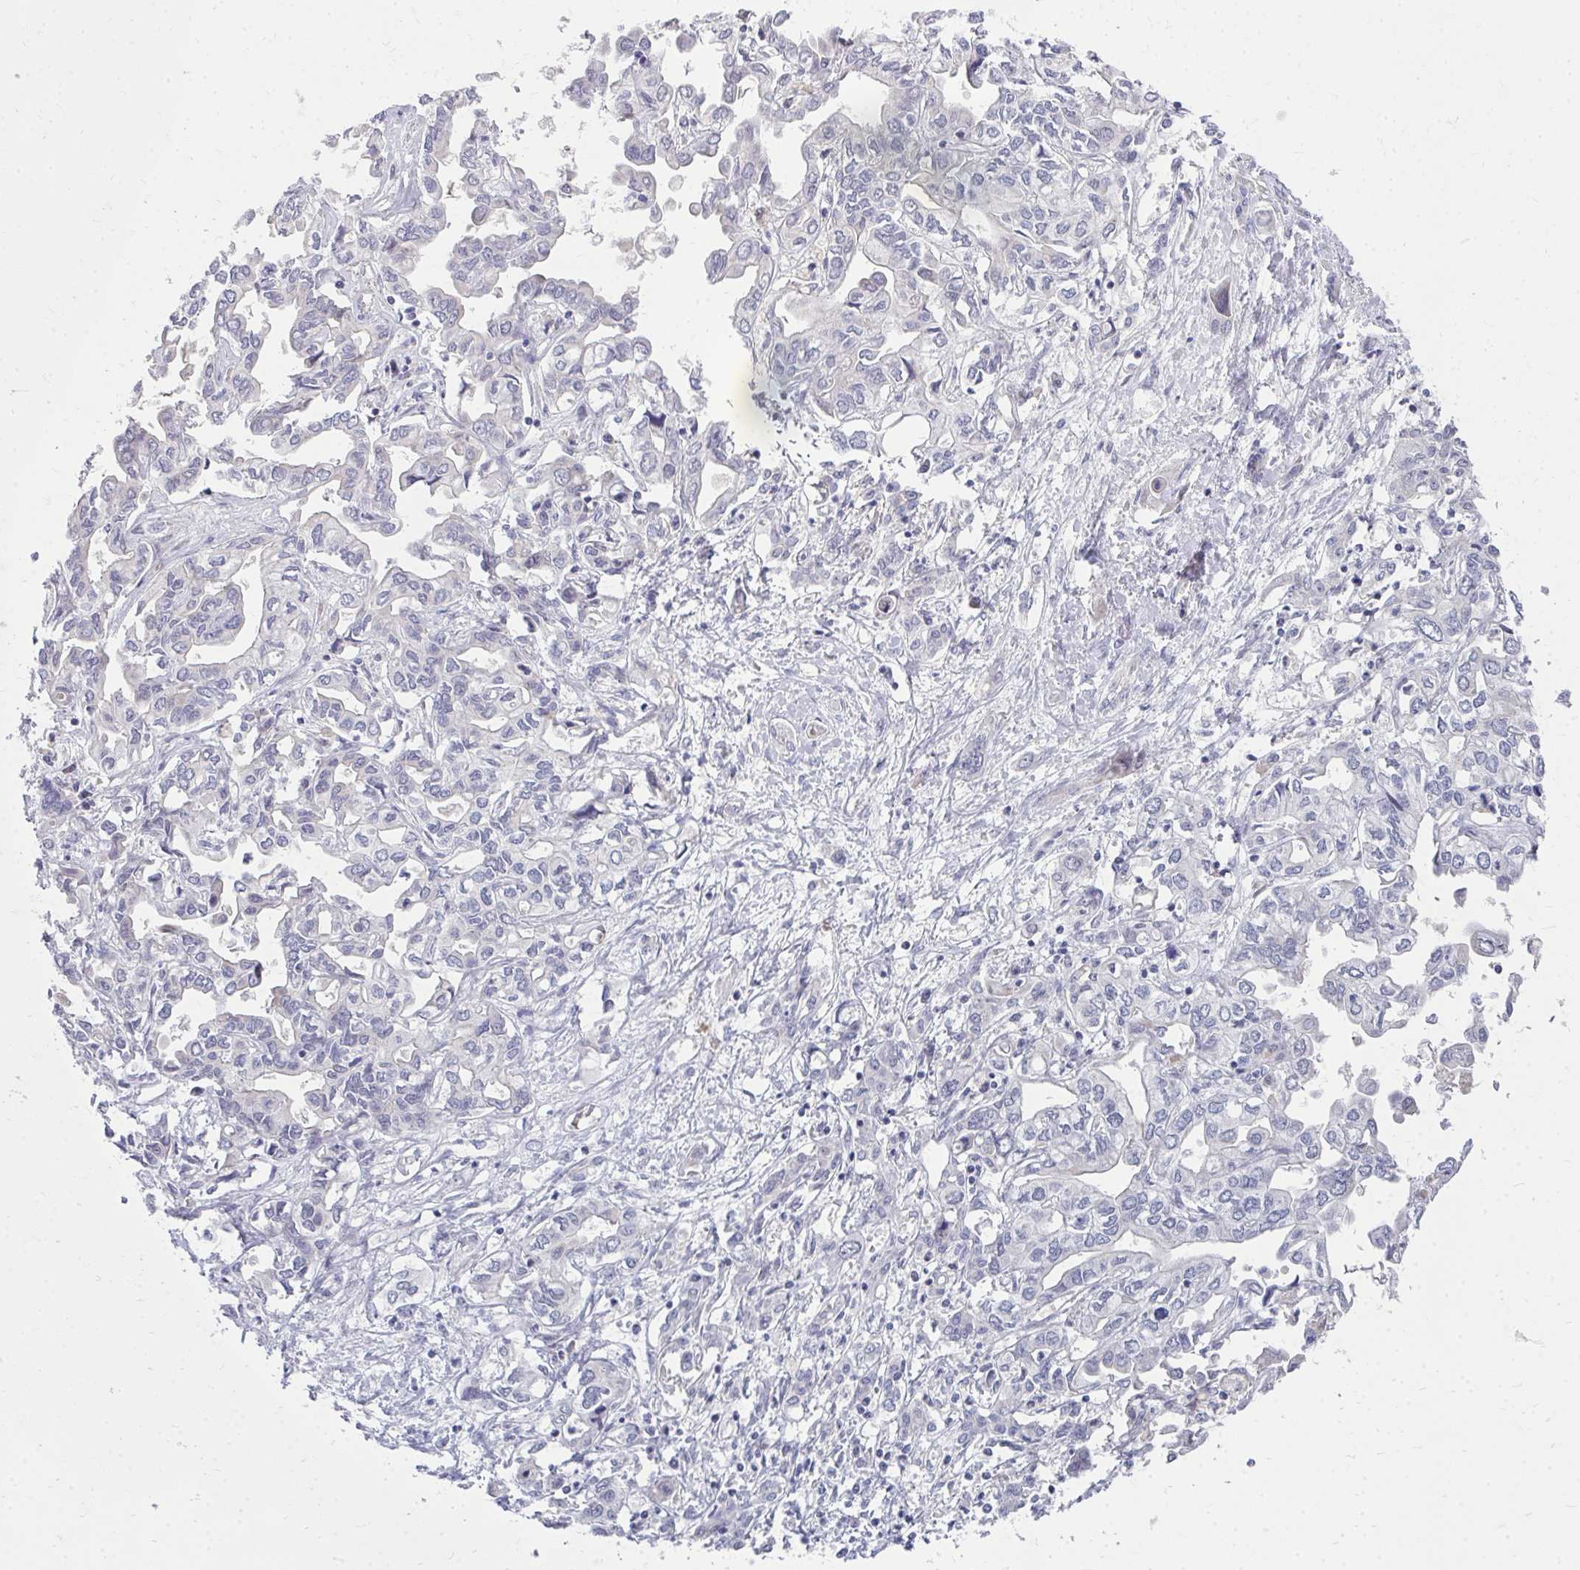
{"staining": {"intensity": "negative", "quantity": "none", "location": "none"}, "tissue": "liver cancer", "cell_type": "Tumor cells", "image_type": "cancer", "snomed": [{"axis": "morphology", "description": "Cholangiocarcinoma"}, {"axis": "topography", "description": "Liver"}], "caption": "Tumor cells are negative for protein expression in human liver cancer.", "gene": "MROH8", "patient": {"sex": "female", "age": 64}}